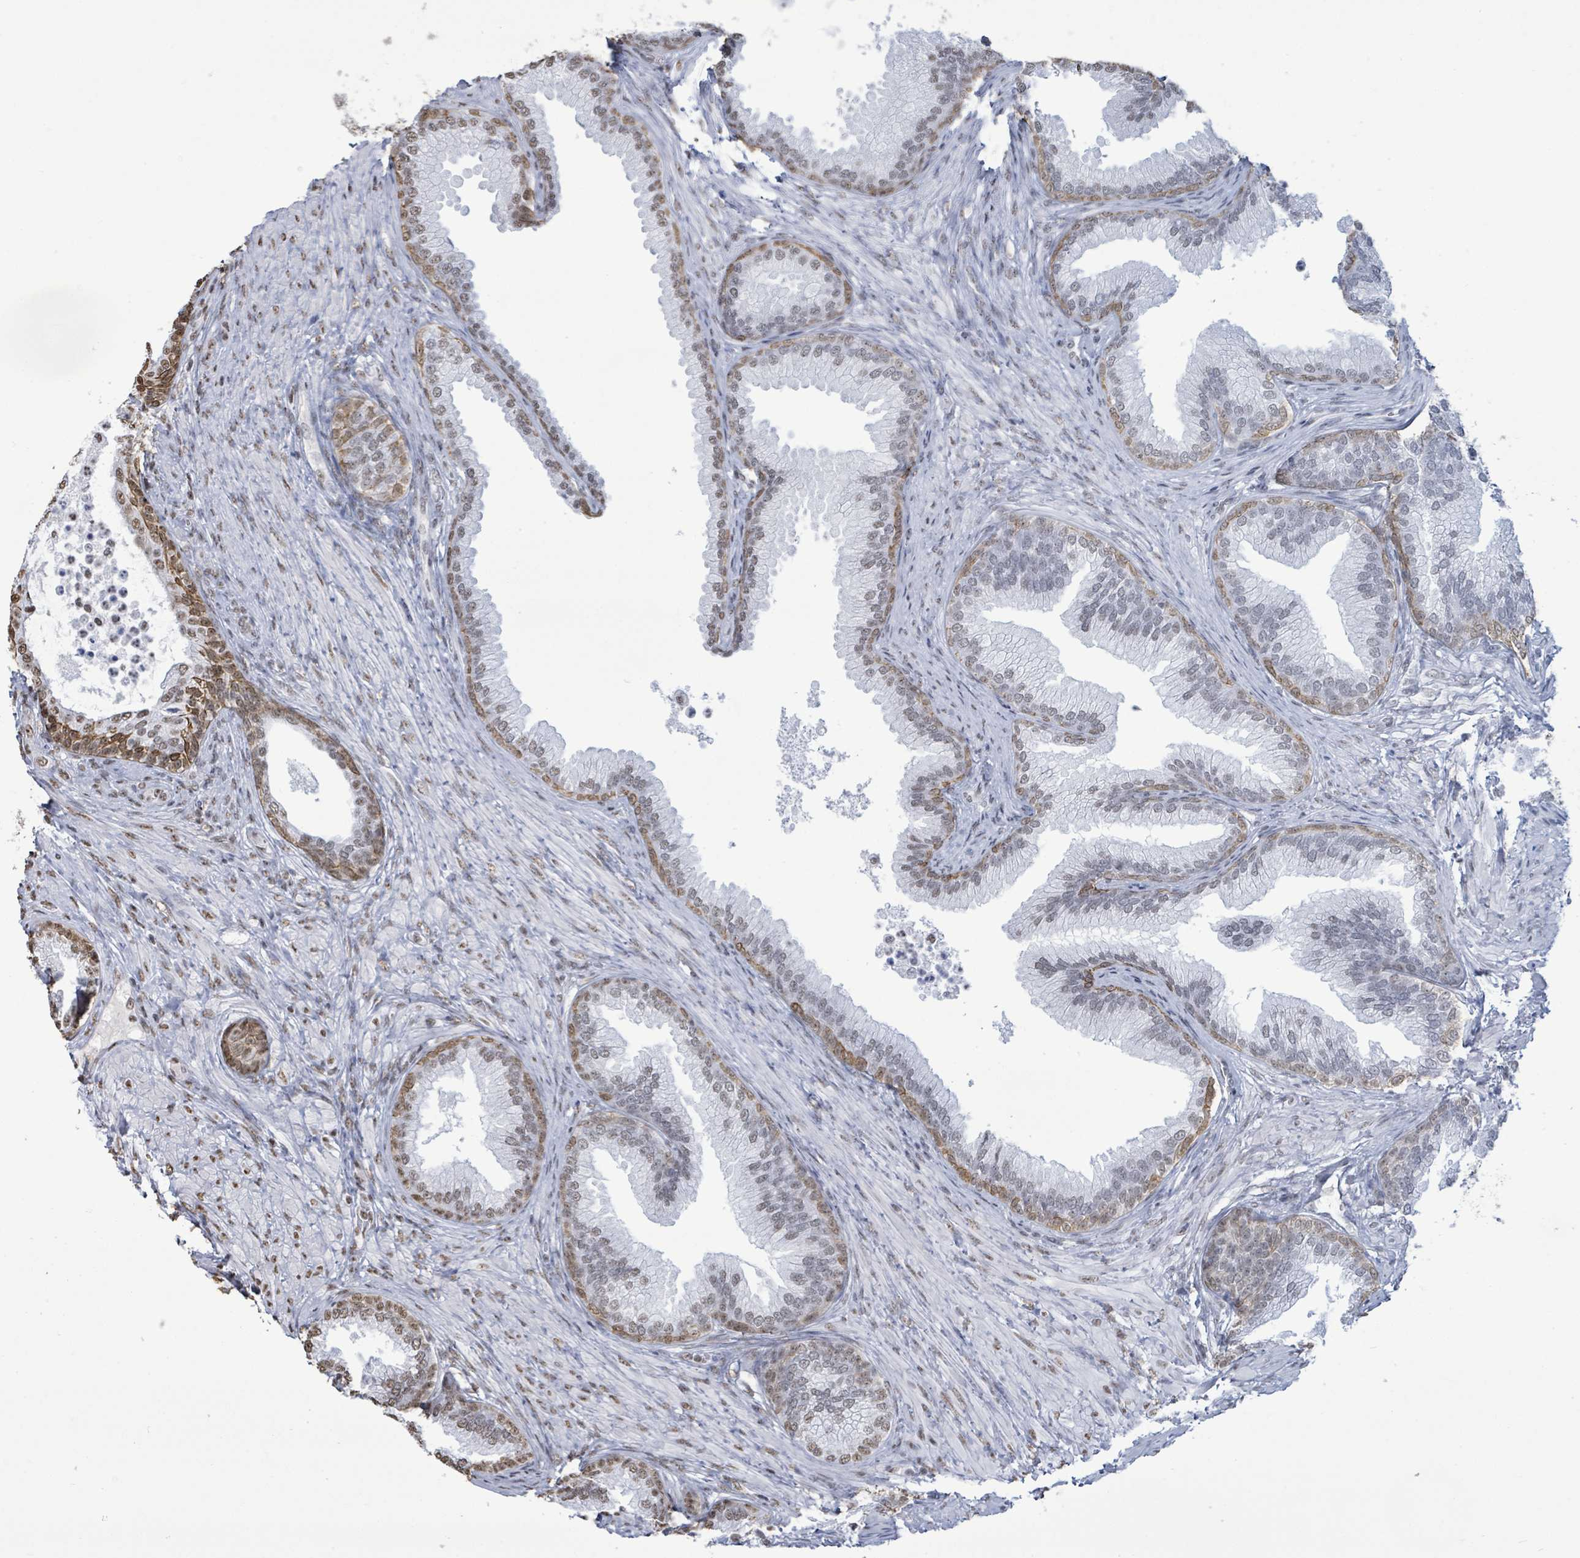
{"staining": {"intensity": "moderate", "quantity": "25%-75%", "location": "cytoplasmic/membranous,nuclear"}, "tissue": "prostate", "cell_type": "Glandular cells", "image_type": "normal", "snomed": [{"axis": "morphology", "description": "Normal tissue, NOS"}, {"axis": "topography", "description": "Prostate"}], "caption": "A photomicrograph of prostate stained for a protein shows moderate cytoplasmic/membranous,nuclear brown staining in glandular cells. The protein is shown in brown color, while the nuclei are stained blue.", "gene": "SAMD14", "patient": {"sex": "male", "age": 76}}